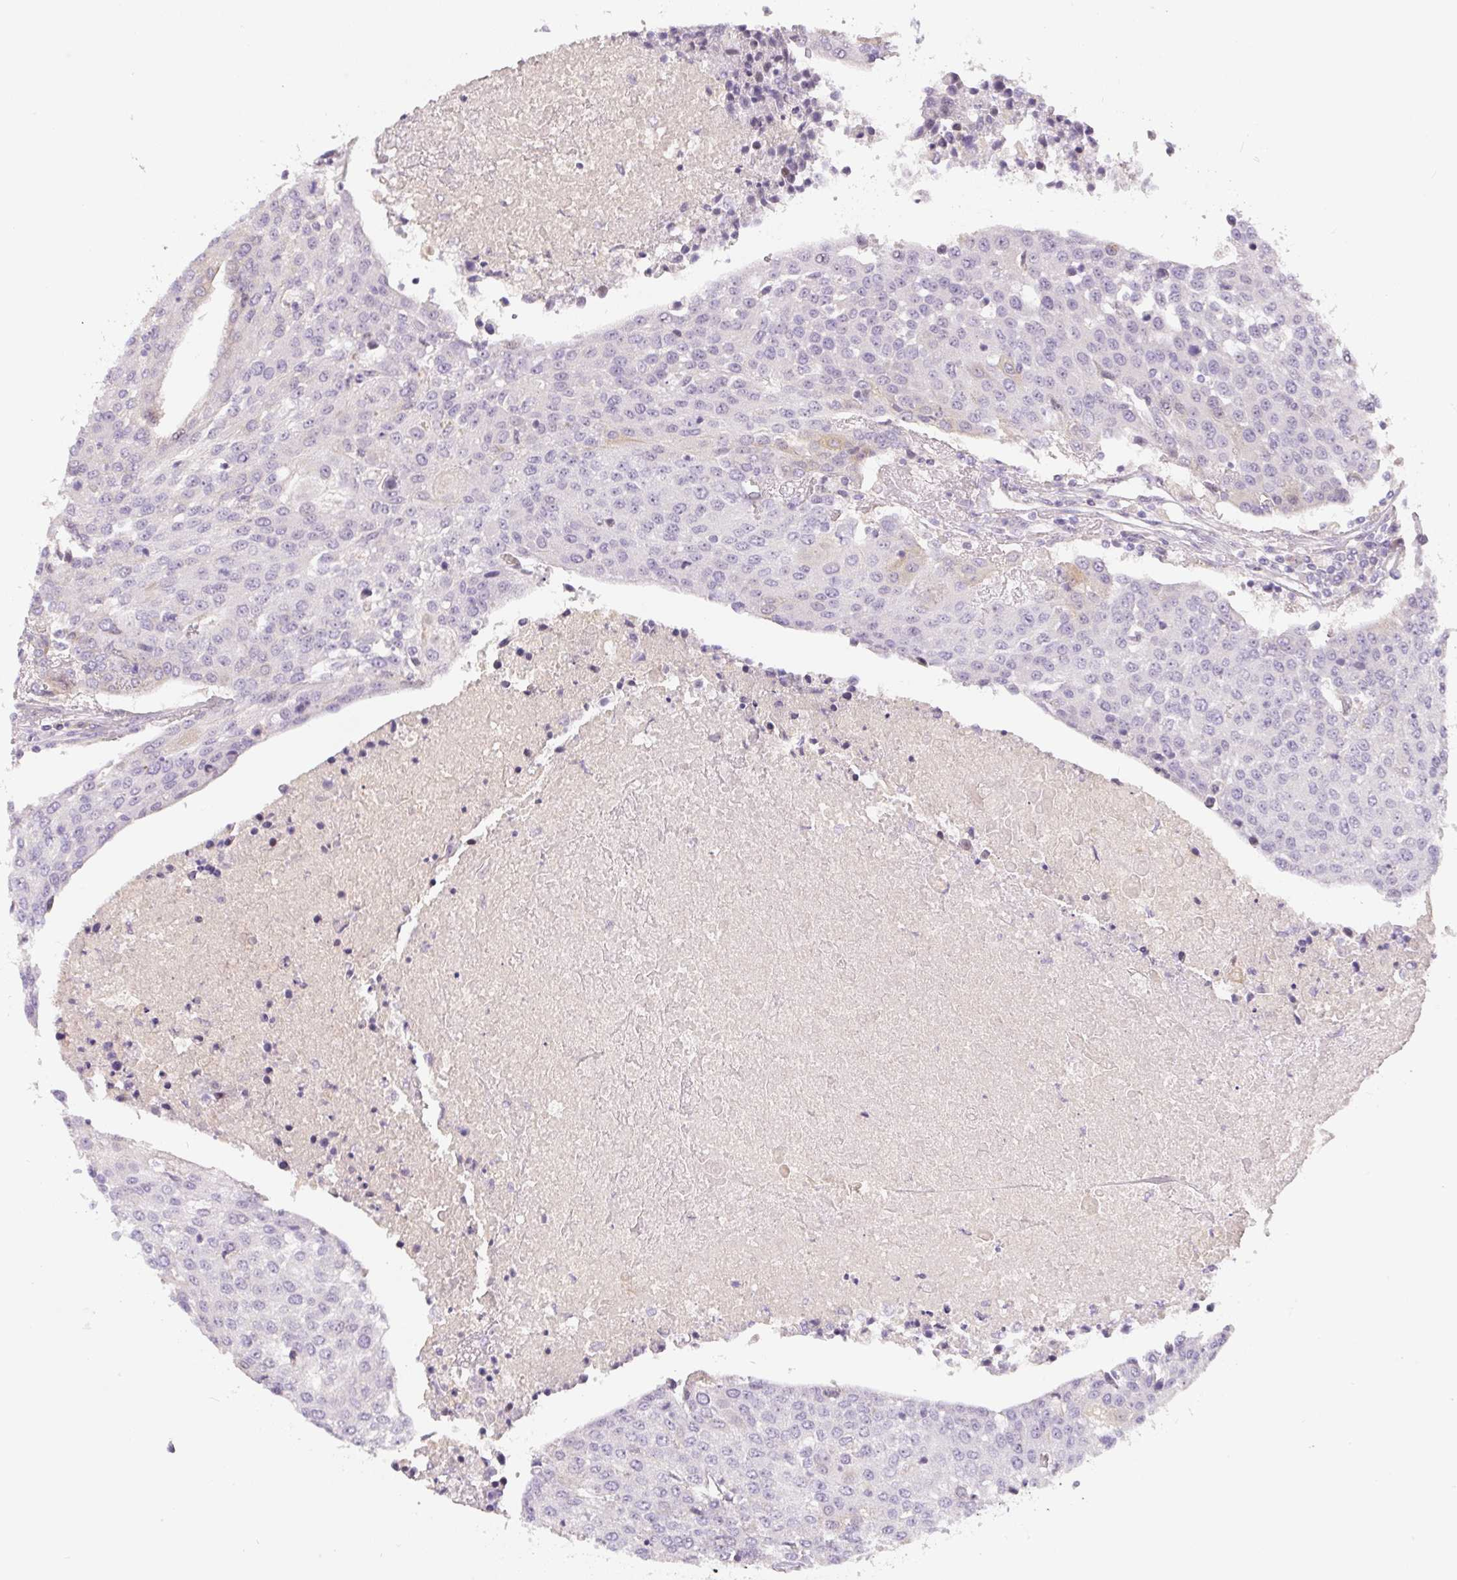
{"staining": {"intensity": "negative", "quantity": "none", "location": "none"}, "tissue": "urothelial cancer", "cell_type": "Tumor cells", "image_type": "cancer", "snomed": [{"axis": "morphology", "description": "Urothelial carcinoma, High grade"}, {"axis": "topography", "description": "Urinary bladder"}], "caption": "Urothelial carcinoma (high-grade) was stained to show a protein in brown. There is no significant staining in tumor cells. Brightfield microscopy of immunohistochemistry (IHC) stained with DAB (brown) and hematoxylin (blue), captured at high magnification.", "gene": "PWWP3B", "patient": {"sex": "female", "age": 85}}